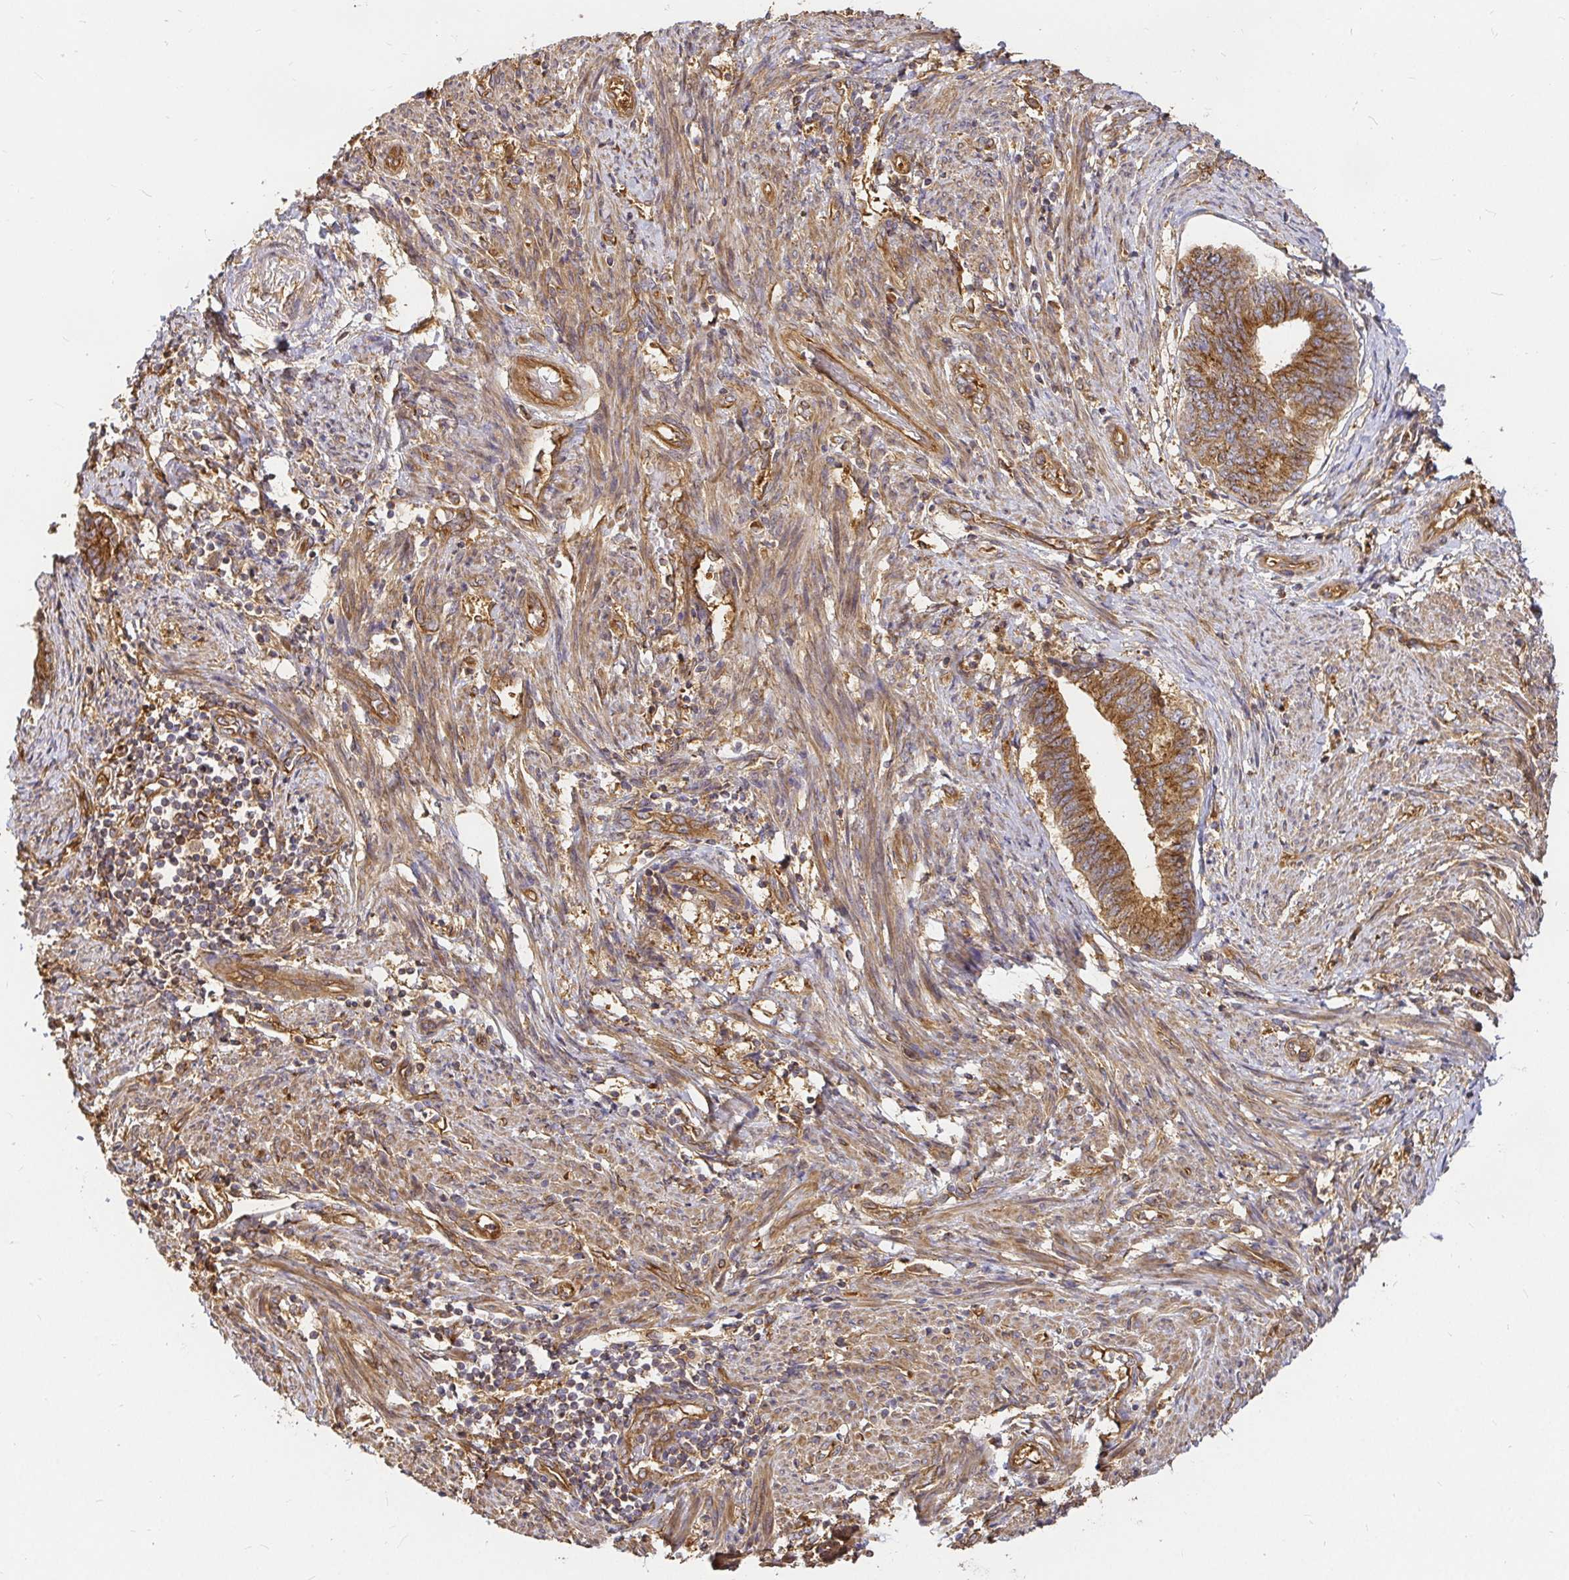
{"staining": {"intensity": "strong", "quantity": ">75%", "location": "cytoplasmic/membranous"}, "tissue": "endometrial cancer", "cell_type": "Tumor cells", "image_type": "cancer", "snomed": [{"axis": "morphology", "description": "Adenocarcinoma, NOS"}, {"axis": "topography", "description": "Endometrium"}], "caption": "Endometrial adenocarcinoma stained for a protein (brown) exhibits strong cytoplasmic/membranous positive expression in approximately >75% of tumor cells.", "gene": "KIF5B", "patient": {"sex": "female", "age": 65}}